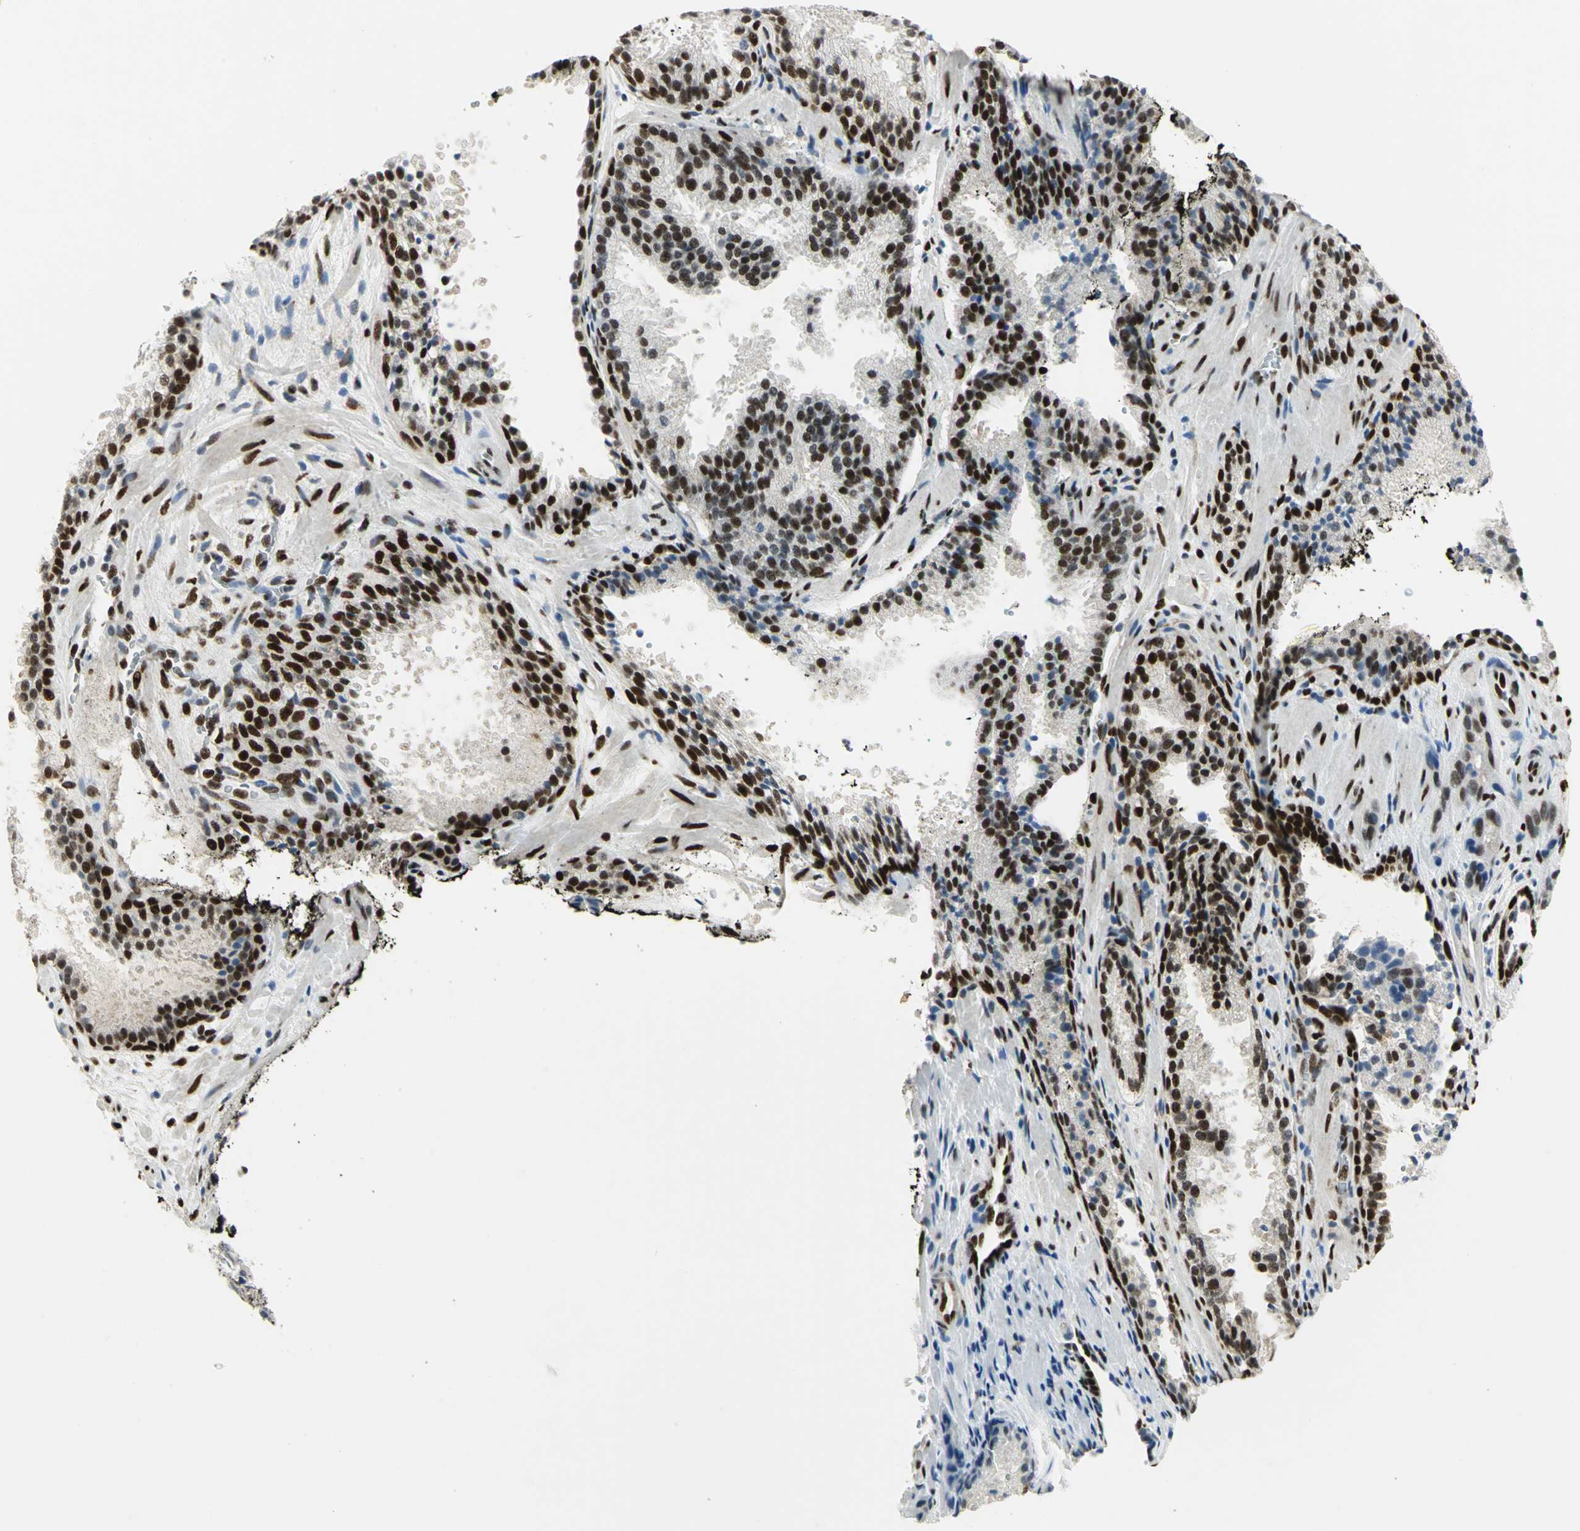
{"staining": {"intensity": "strong", "quantity": ">75%", "location": "nuclear"}, "tissue": "prostate cancer", "cell_type": "Tumor cells", "image_type": "cancer", "snomed": [{"axis": "morphology", "description": "Adenocarcinoma, High grade"}, {"axis": "topography", "description": "Prostate"}], "caption": "Brown immunohistochemical staining in prostate cancer (adenocarcinoma (high-grade)) exhibits strong nuclear staining in about >75% of tumor cells.", "gene": "MEIS2", "patient": {"sex": "male", "age": 58}}